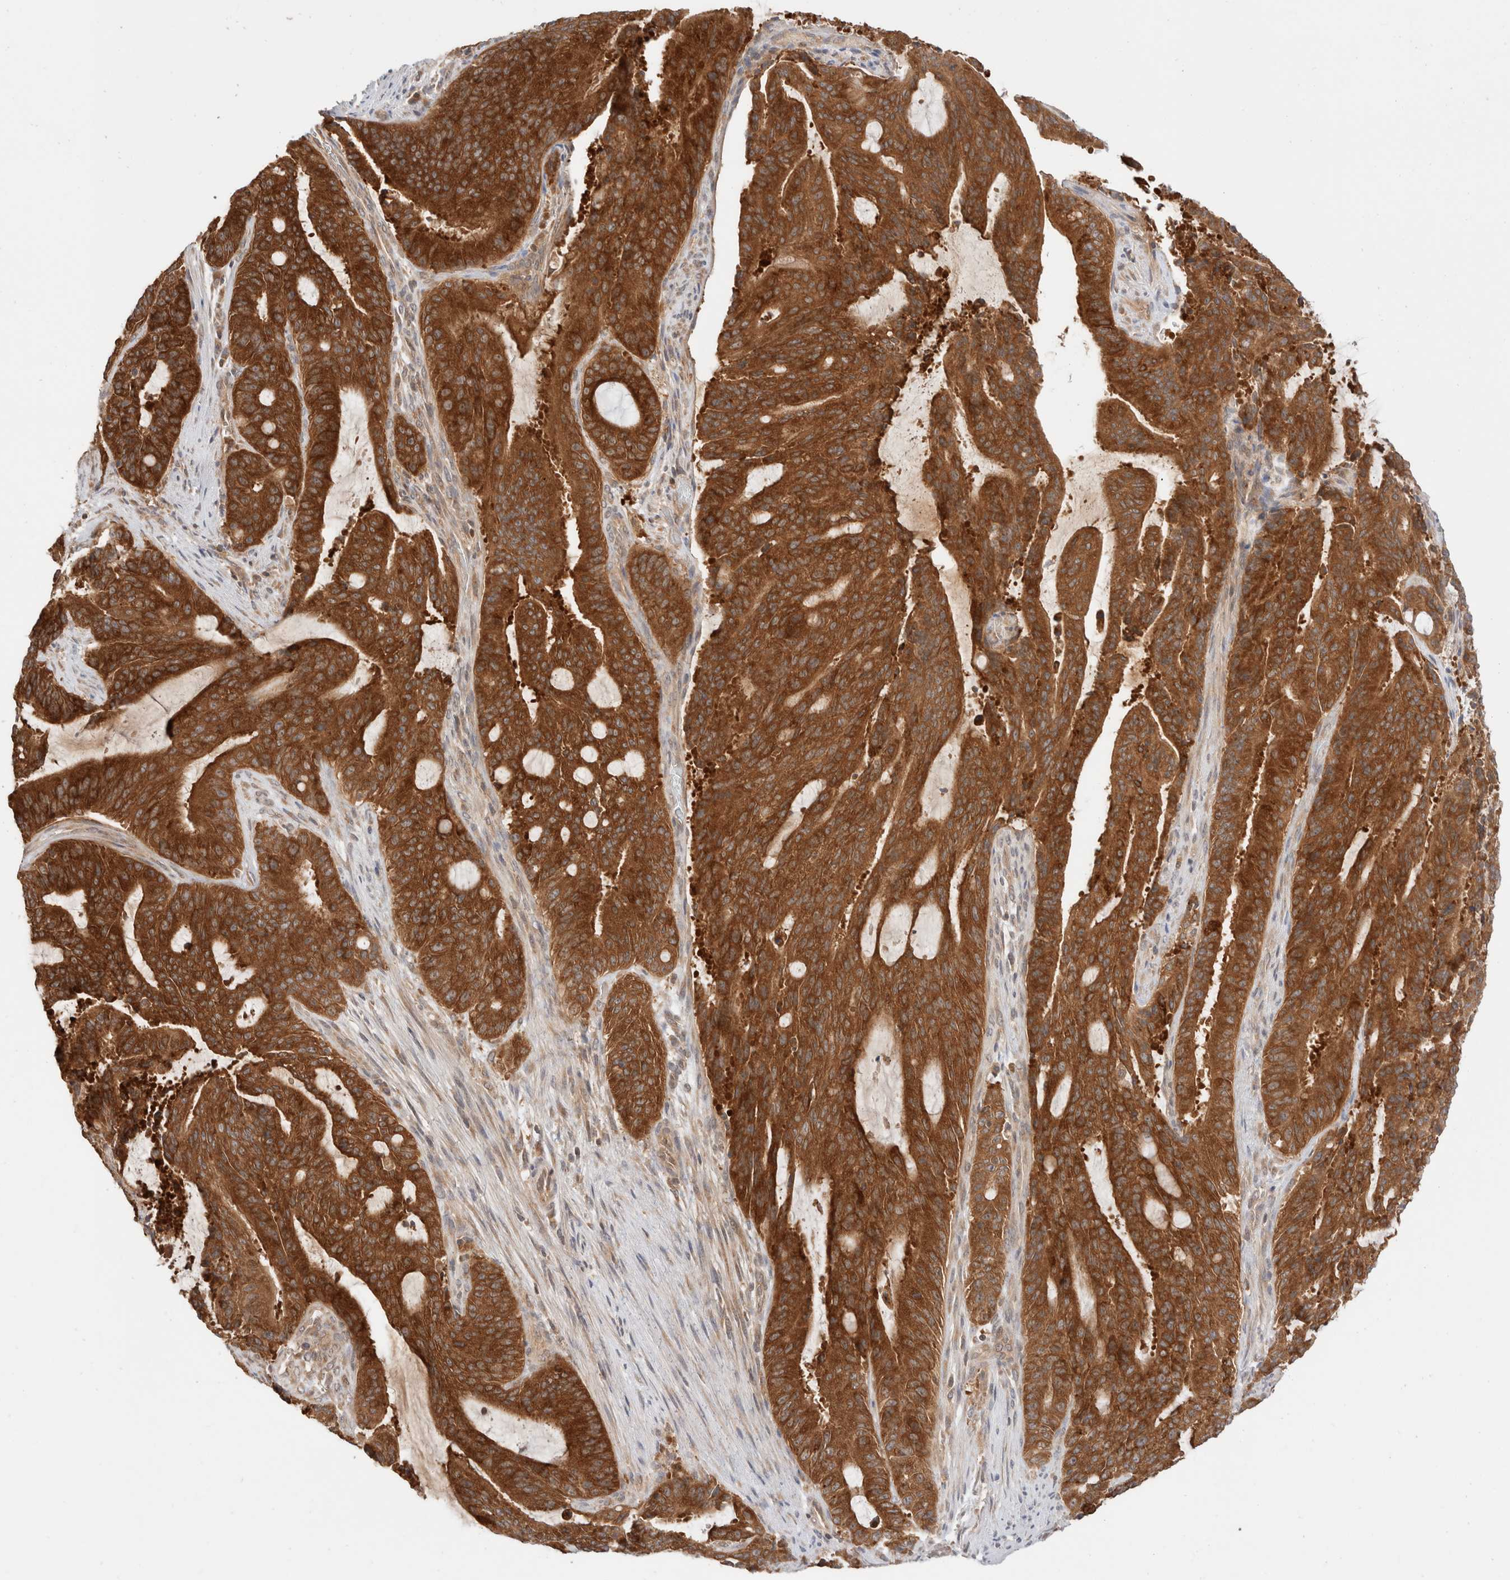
{"staining": {"intensity": "strong", "quantity": ">75%", "location": "cytoplasmic/membranous"}, "tissue": "liver cancer", "cell_type": "Tumor cells", "image_type": "cancer", "snomed": [{"axis": "morphology", "description": "Normal tissue, NOS"}, {"axis": "morphology", "description": "Cholangiocarcinoma"}, {"axis": "topography", "description": "Liver"}, {"axis": "topography", "description": "Peripheral nerve tissue"}], "caption": "This photomicrograph shows IHC staining of human liver cholangiocarcinoma, with high strong cytoplasmic/membranous staining in about >75% of tumor cells.", "gene": "XKR4", "patient": {"sex": "female", "age": 73}}